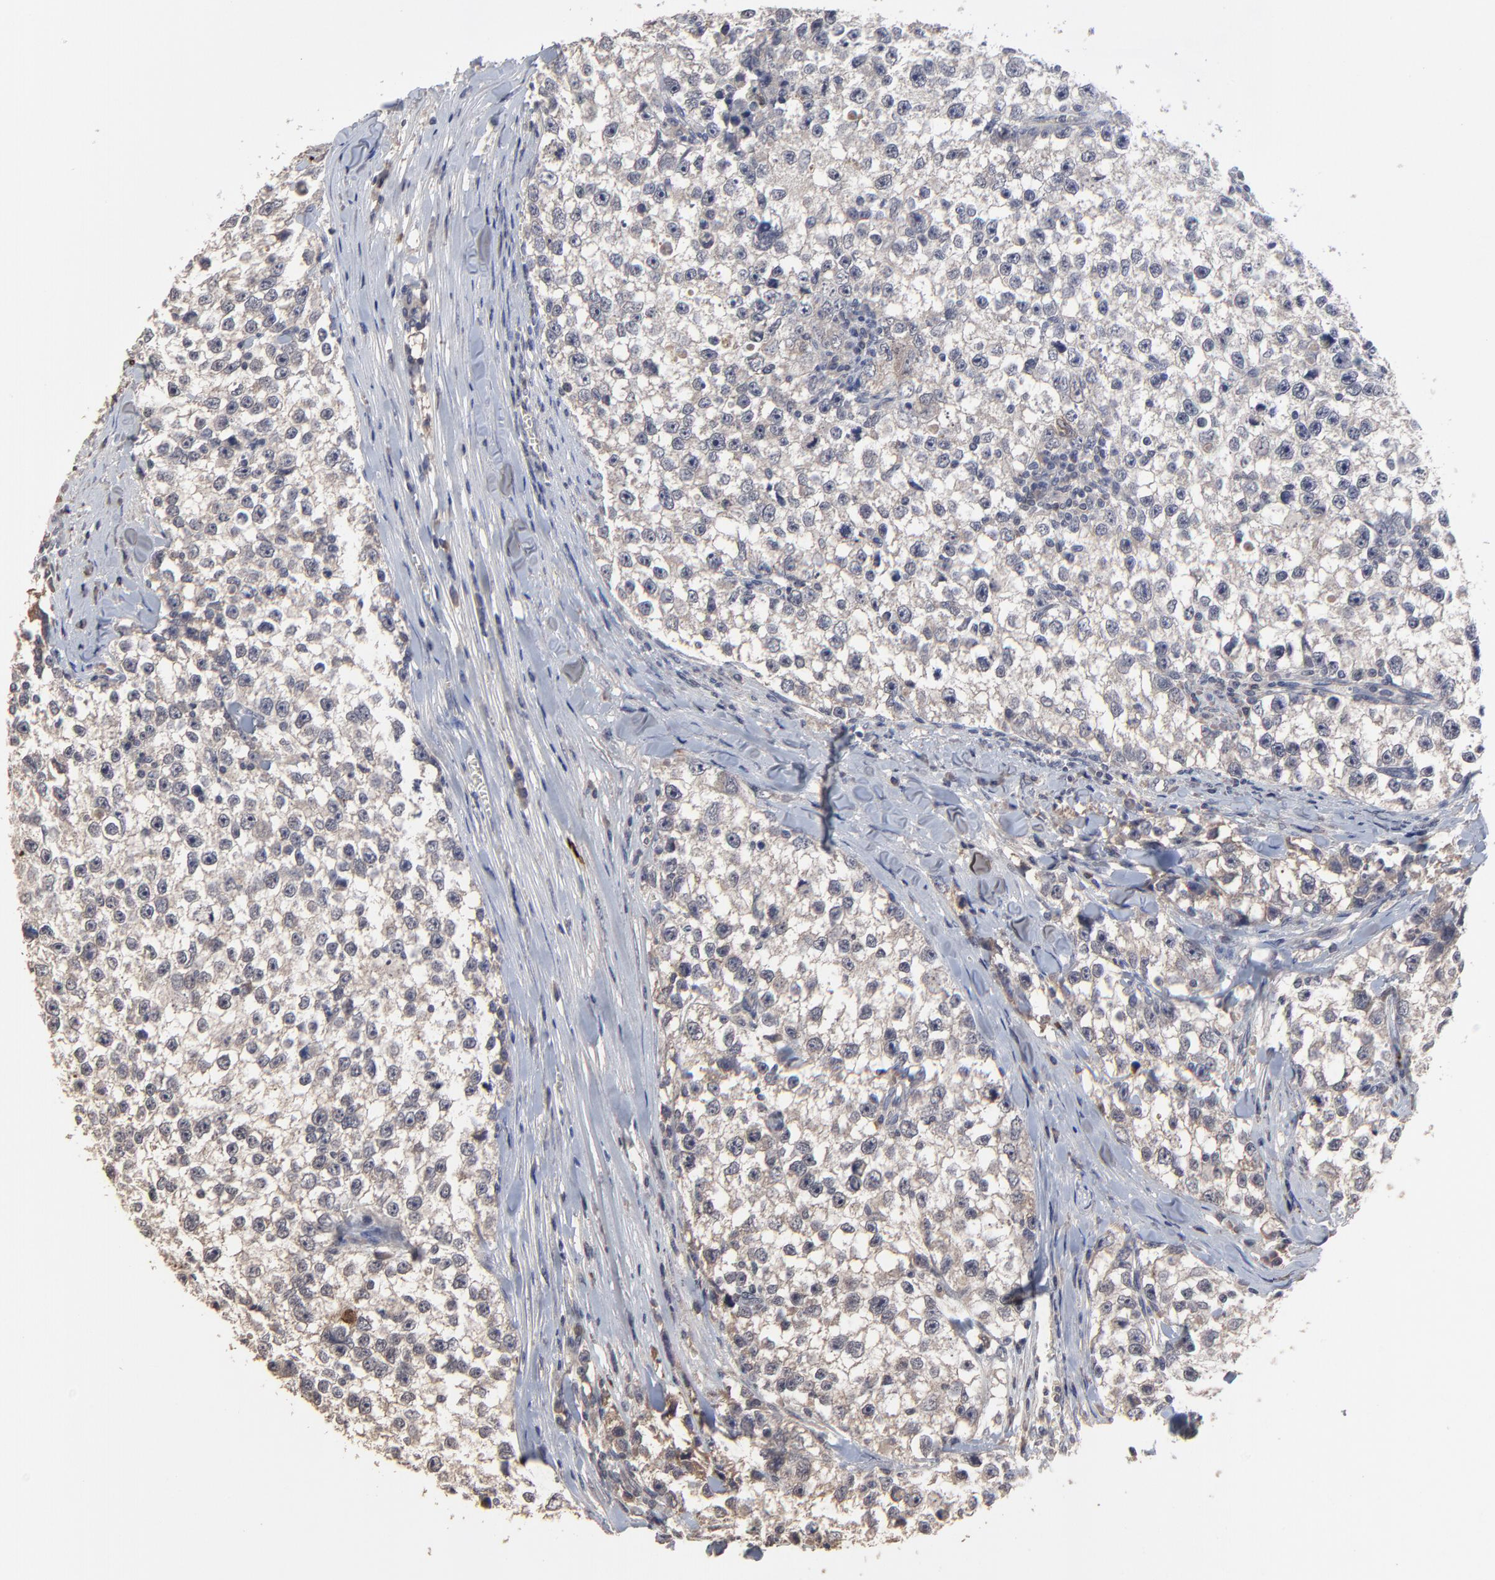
{"staining": {"intensity": "negative", "quantity": "none", "location": "none"}, "tissue": "testis cancer", "cell_type": "Tumor cells", "image_type": "cancer", "snomed": [{"axis": "morphology", "description": "Seminoma, NOS"}, {"axis": "morphology", "description": "Carcinoma, Embryonal, NOS"}, {"axis": "topography", "description": "Testis"}], "caption": "Immunohistochemical staining of human testis seminoma shows no significant staining in tumor cells. Nuclei are stained in blue.", "gene": "VPREB3", "patient": {"sex": "male", "age": 30}}